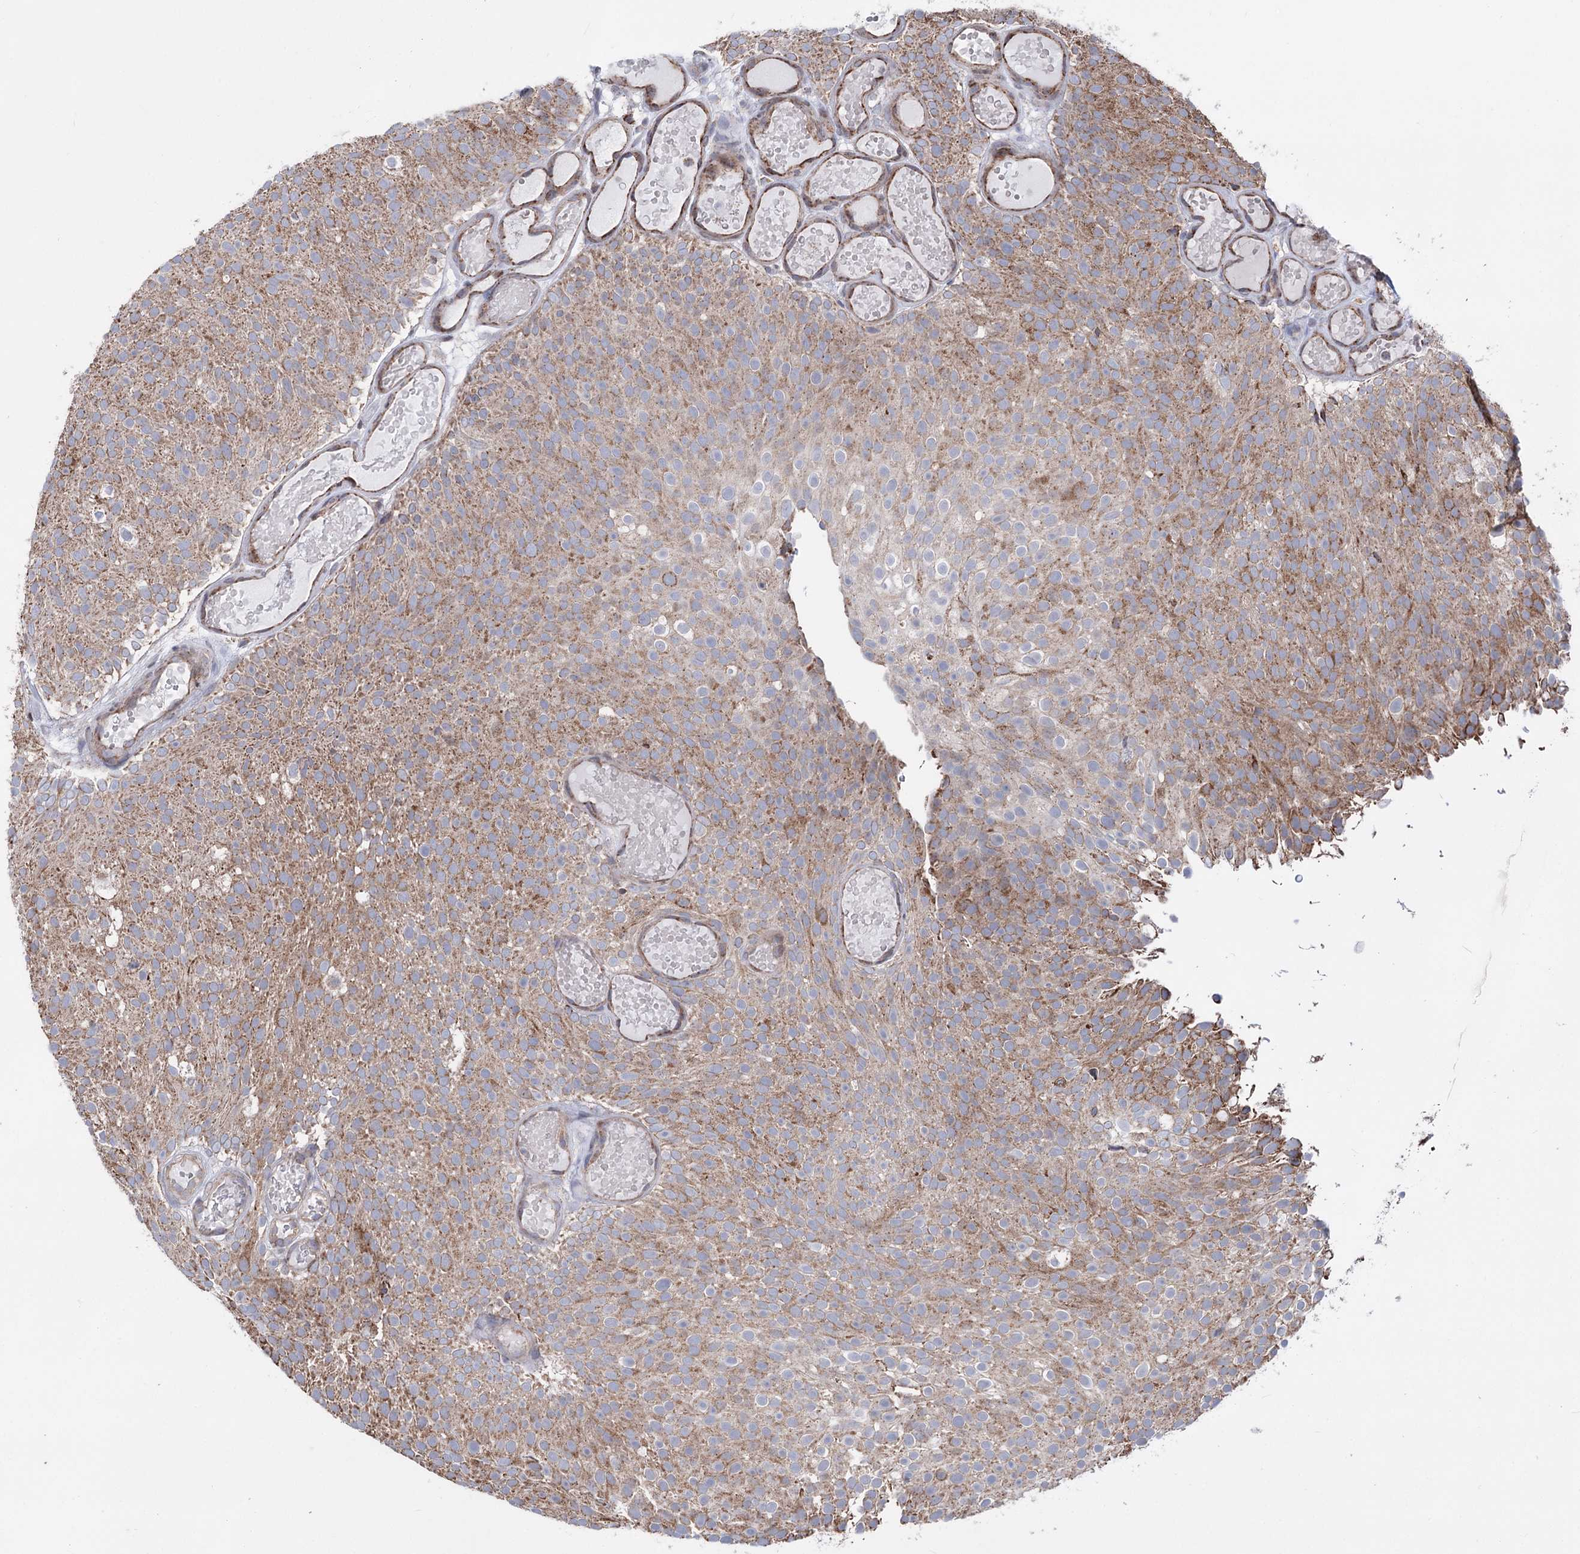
{"staining": {"intensity": "moderate", "quantity": ">75%", "location": "cytoplasmic/membranous"}, "tissue": "urothelial cancer", "cell_type": "Tumor cells", "image_type": "cancer", "snomed": [{"axis": "morphology", "description": "Urothelial carcinoma, Low grade"}, {"axis": "topography", "description": "Urinary bladder"}], "caption": "A brown stain highlights moderate cytoplasmic/membranous positivity of a protein in human low-grade urothelial carcinoma tumor cells.", "gene": "CREB3L4", "patient": {"sex": "male", "age": 78}}